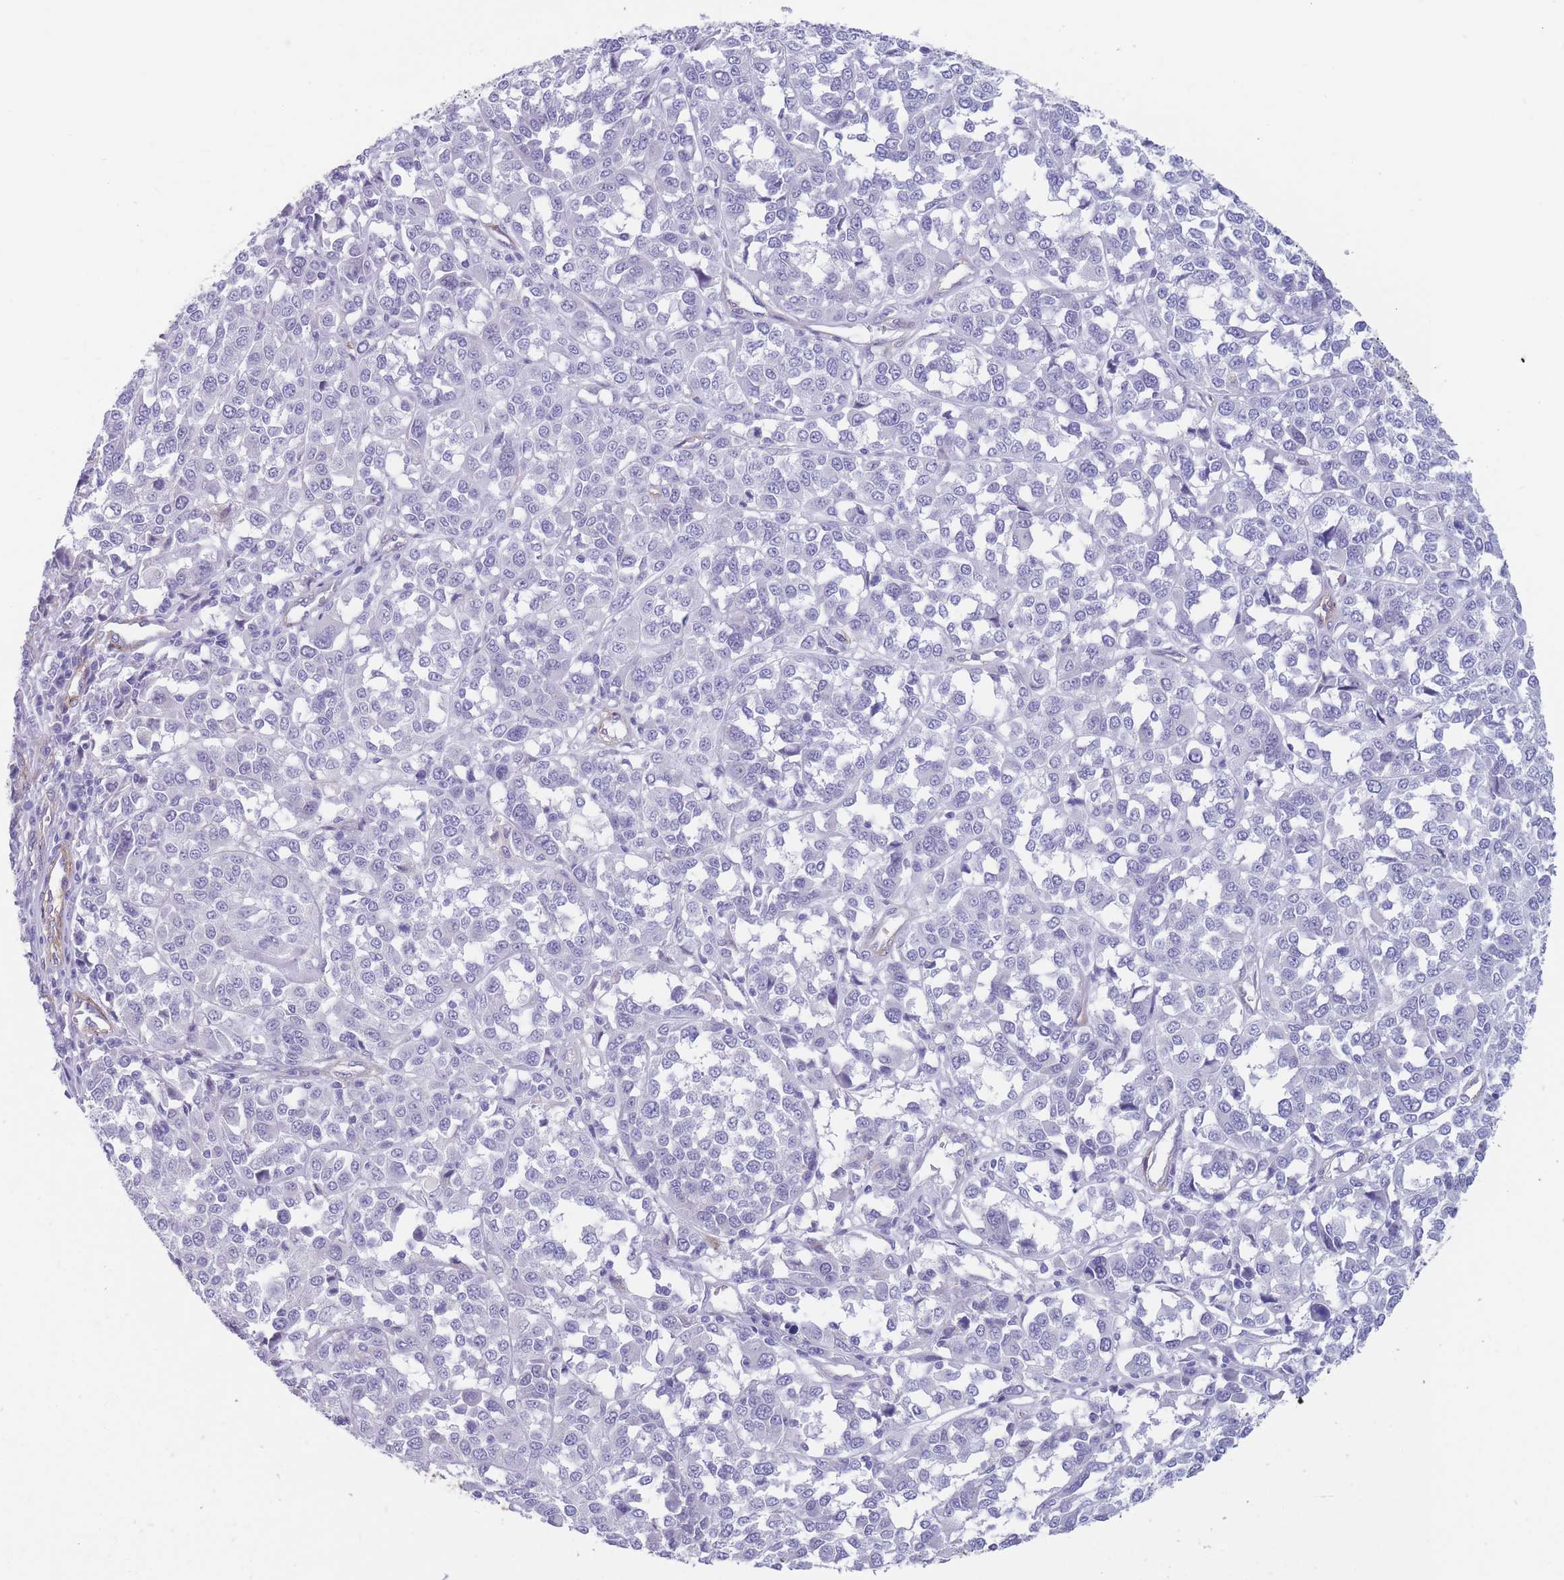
{"staining": {"intensity": "negative", "quantity": "none", "location": "none"}, "tissue": "melanoma", "cell_type": "Tumor cells", "image_type": "cancer", "snomed": [{"axis": "morphology", "description": "Malignant melanoma, Metastatic site"}, {"axis": "topography", "description": "Lymph node"}], "caption": "Immunohistochemistry (IHC) of malignant melanoma (metastatic site) displays no positivity in tumor cells.", "gene": "DPYD", "patient": {"sex": "male", "age": 44}}